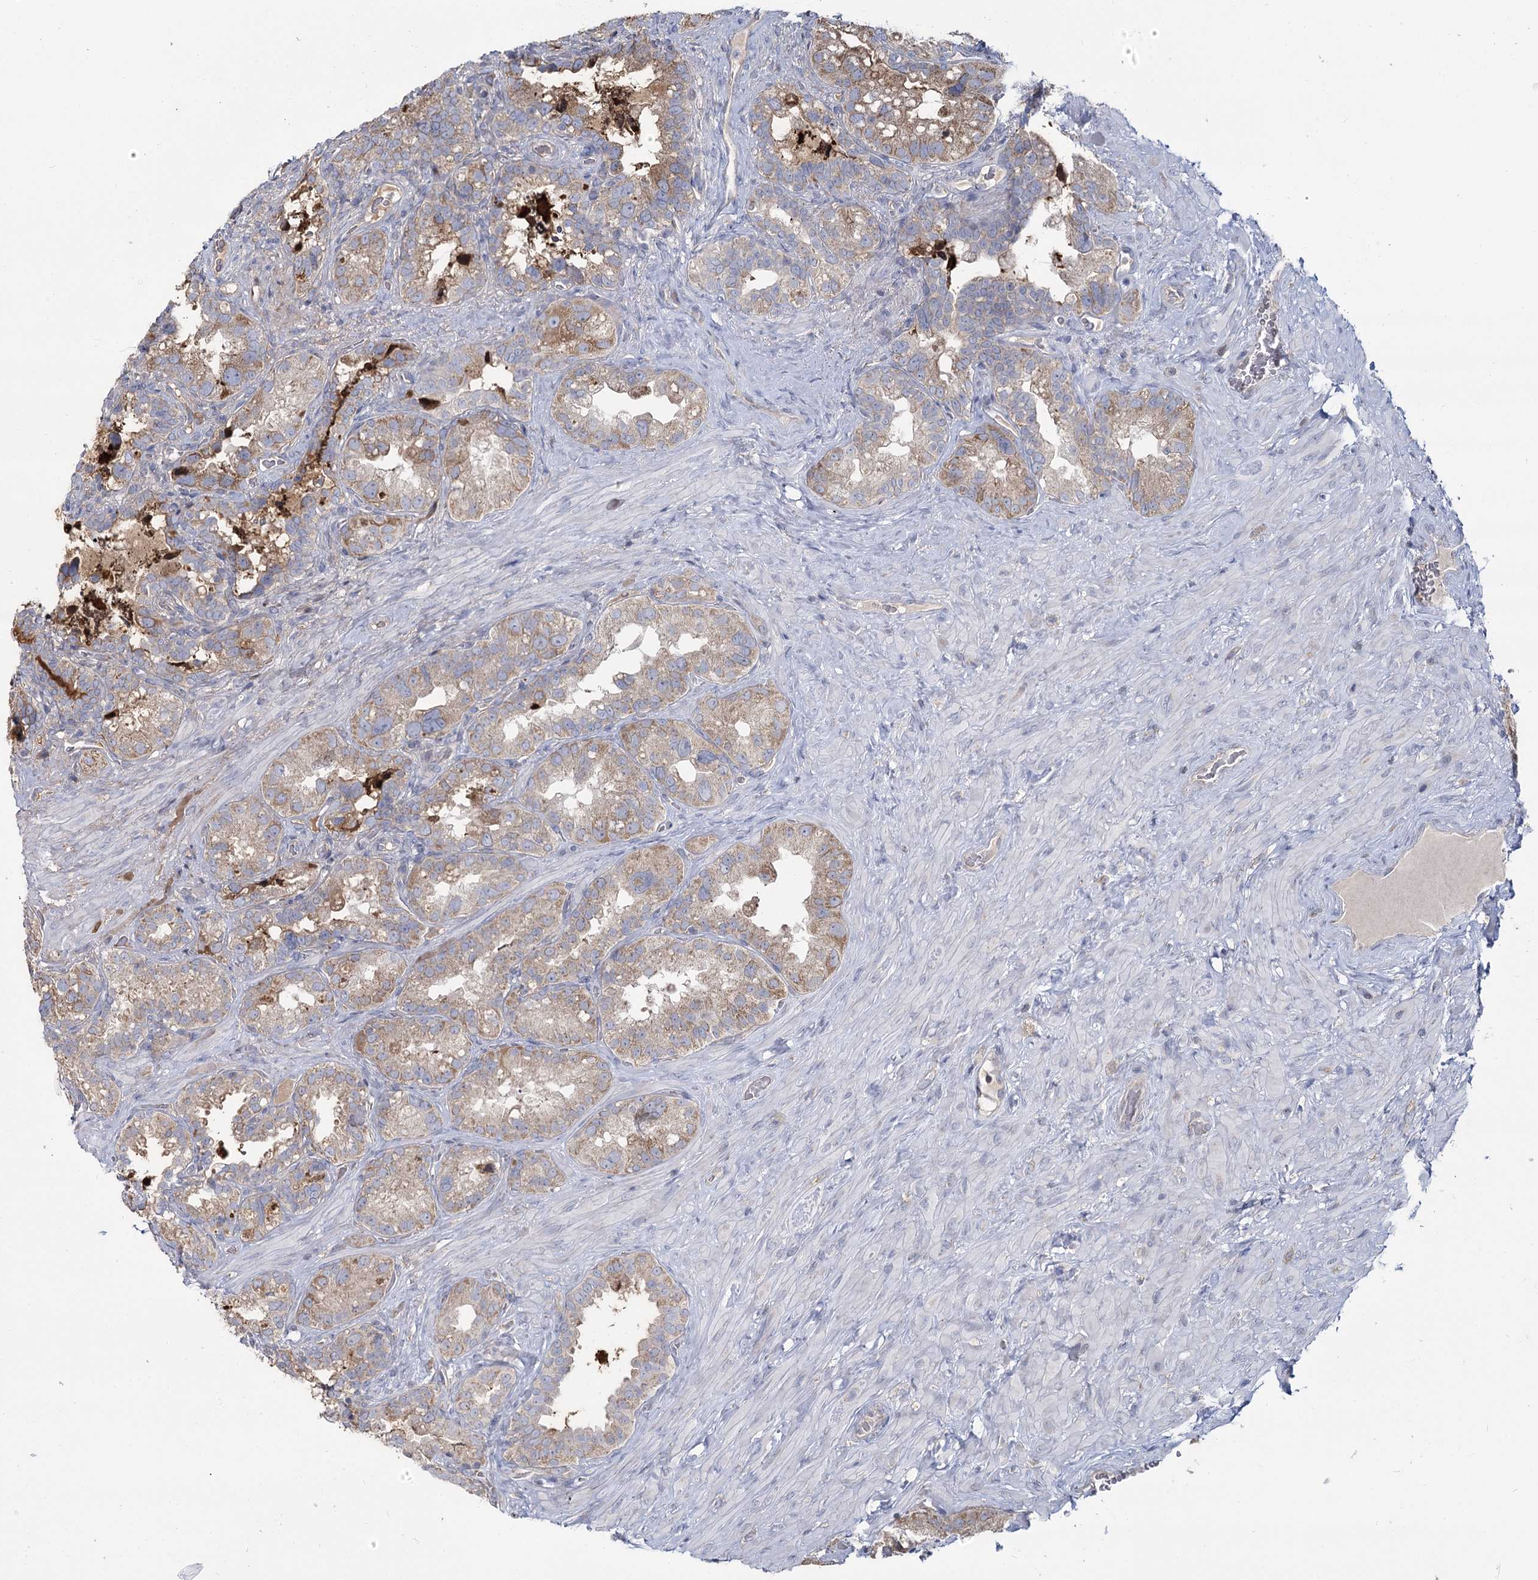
{"staining": {"intensity": "moderate", "quantity": ">75%", "location": "cytoplasmic/membranous"}, "tissue": "seminal vesicle", "cell_type": "Glandular cells", "image_type": "normal", "snomed": [{"axis": "morphology", "description": "Normal tissue, NOS"}, {"axis": "topography", "description": "Seminal veicle"}, {"axis": "topography", "description": "Peripheral nerve tissue"}], "caption": "Glandular cells exhibit medium levels of moderate cytoplasmic/membranous positivity in approximately >75% of cells in normal seminal vesicle.", "gene": "ACOX2", "patient": {"sex": "male", "age": 67}}